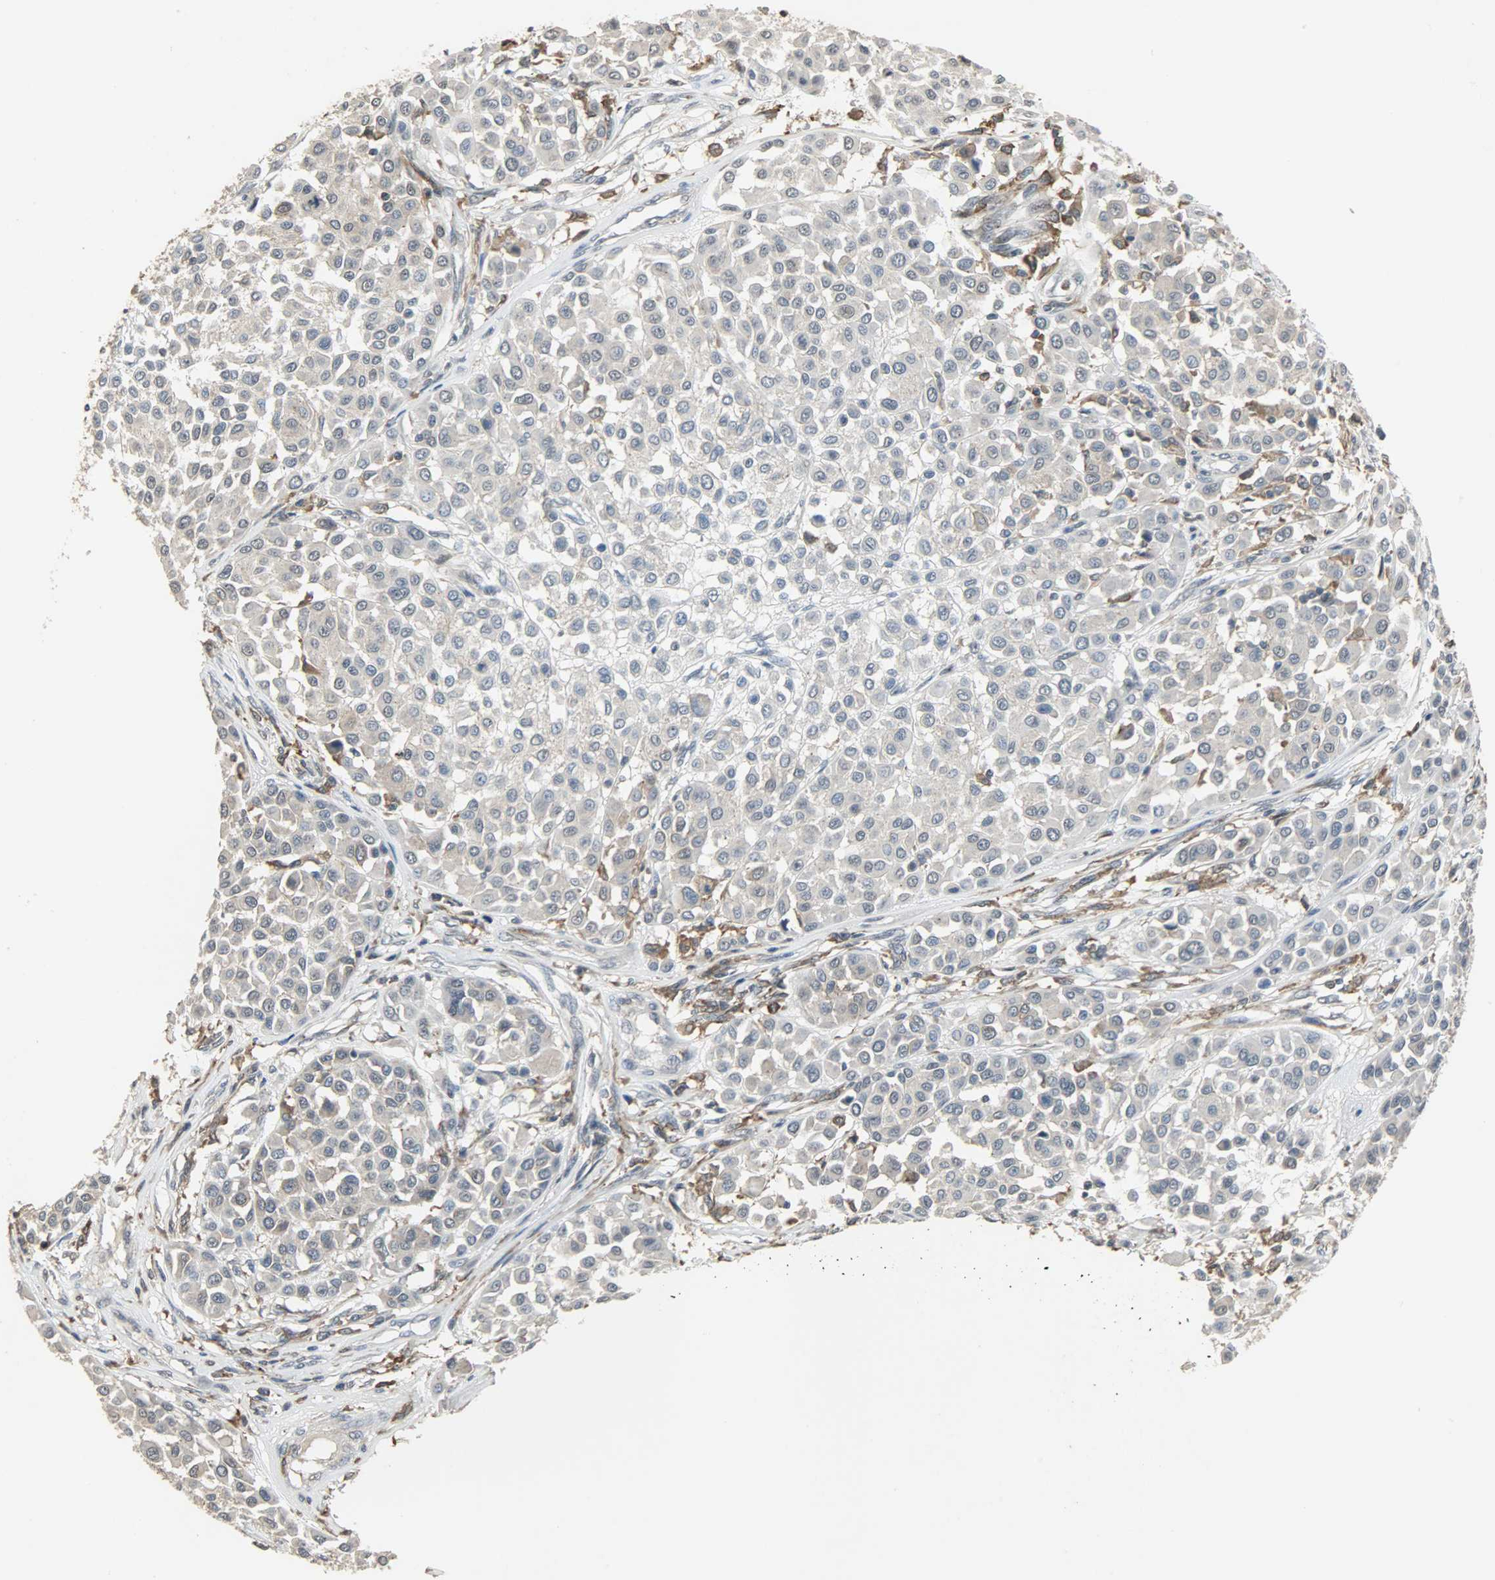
{"staining": {"intensity": "negative", "quantity": "none", "location": "none"}, "tissue": "melanoma", "cell_type": "Tumor cells", "image_type": "cancer", "snomed": [{"axis": "morphology", "description": "Malignant melanoma, Metastatic site"}, {"axis": "topography", "description": "Soft tissue"}], "caption": "Tumor cells are negative for protein expression in human malignant melanoma (metastatic site). The staining was performed using DAB to visualize the protein expression in brown, while the nuclei were stained in blue with hematoxylin (Magnification: 20x).", "gene": "SKAP2", "patient": {"sex": "male", "age": 41}}